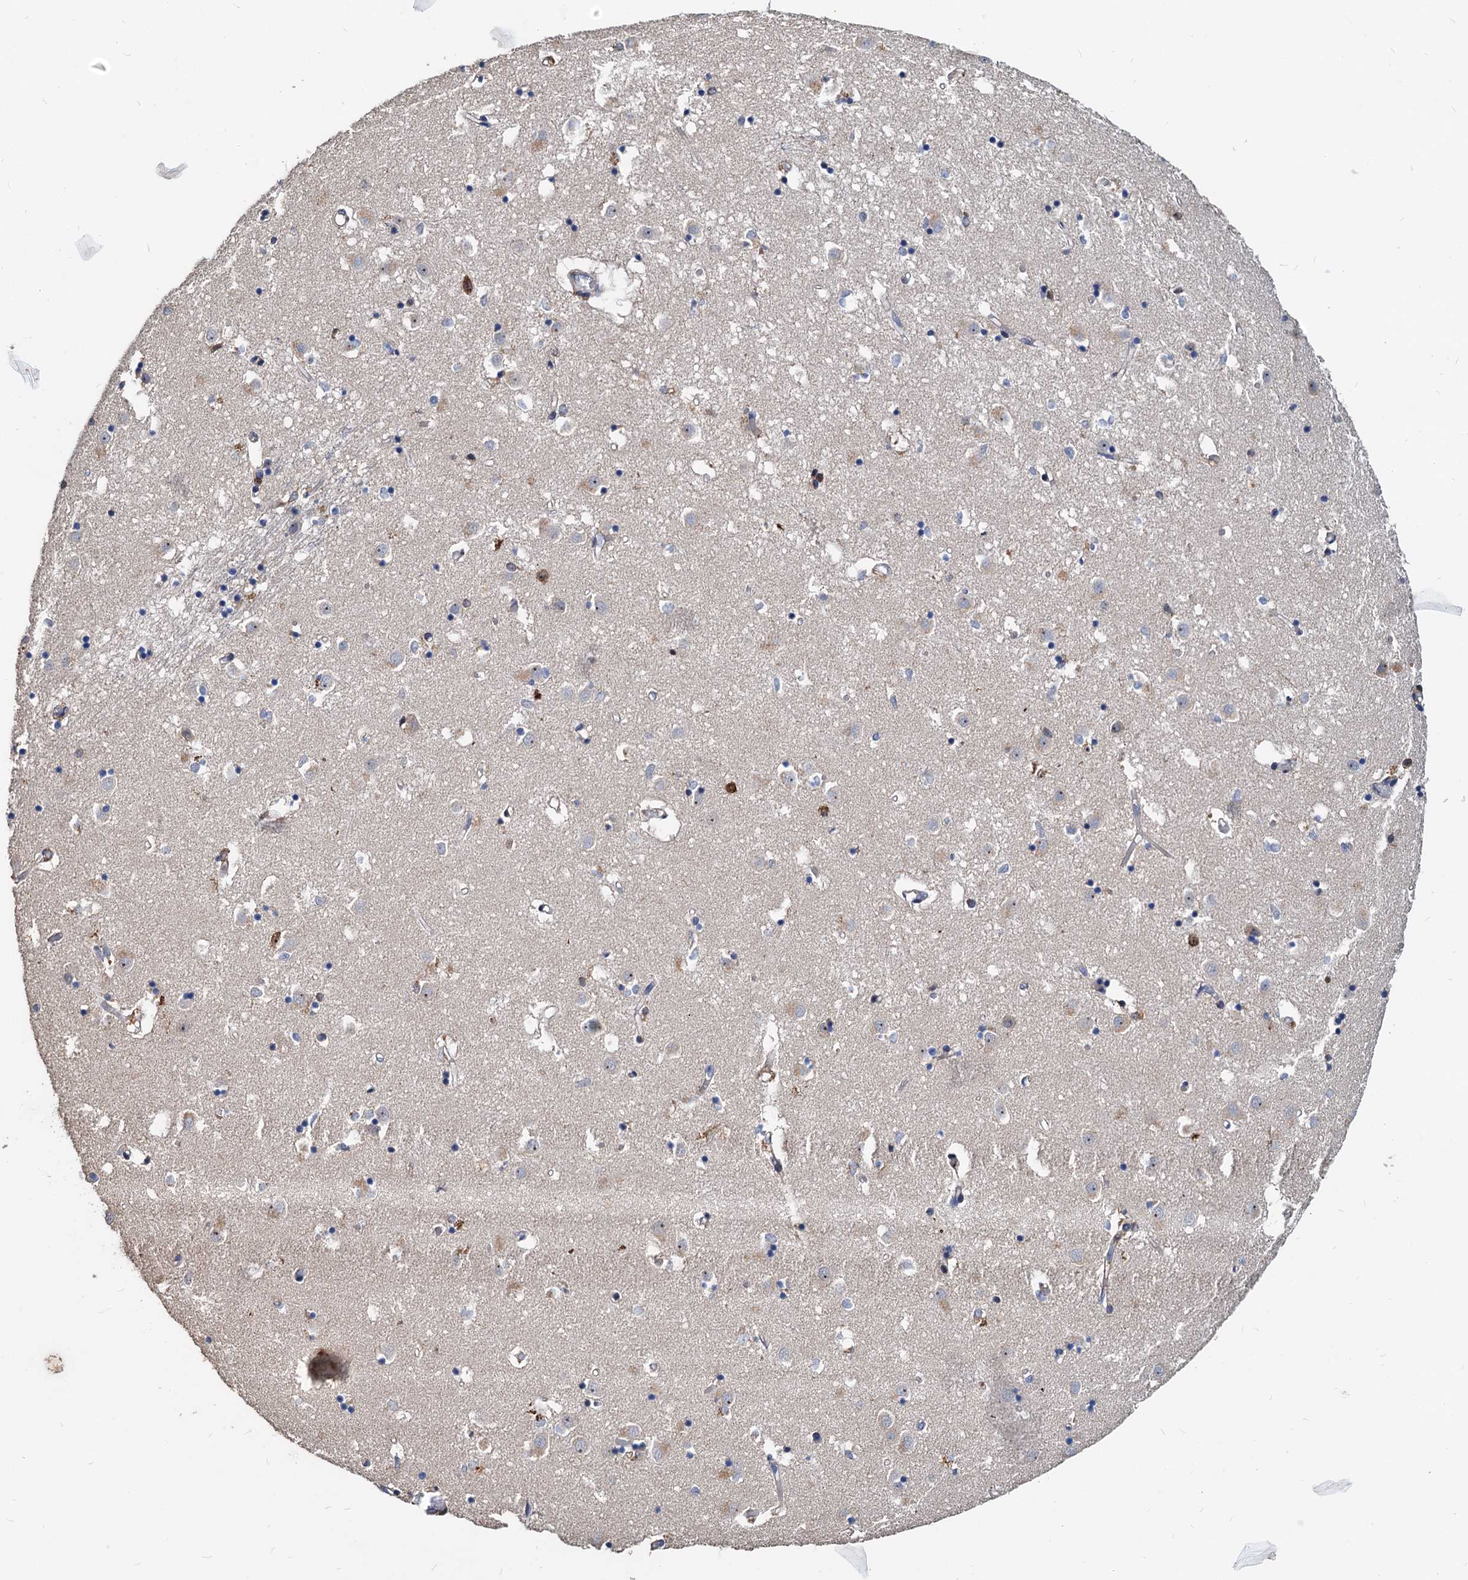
{"staining": {"intensity": "negative", "quantity": "none", "location": "none"}, "tissue": "caudate", "cell_type": "Glial cells", "image_type": "normal", "snomed": [{"axis": "morphology", "description": "Normal tissue, NOS"}, {"axis": "topography", "description": "Lateral ventricle wall"}], "caption": "This is an immunohistochemistry image of normal caudate. There is no staining in glial cells.", "gene": "LCP2", "patient": {"sex": "male", "age": 70}}